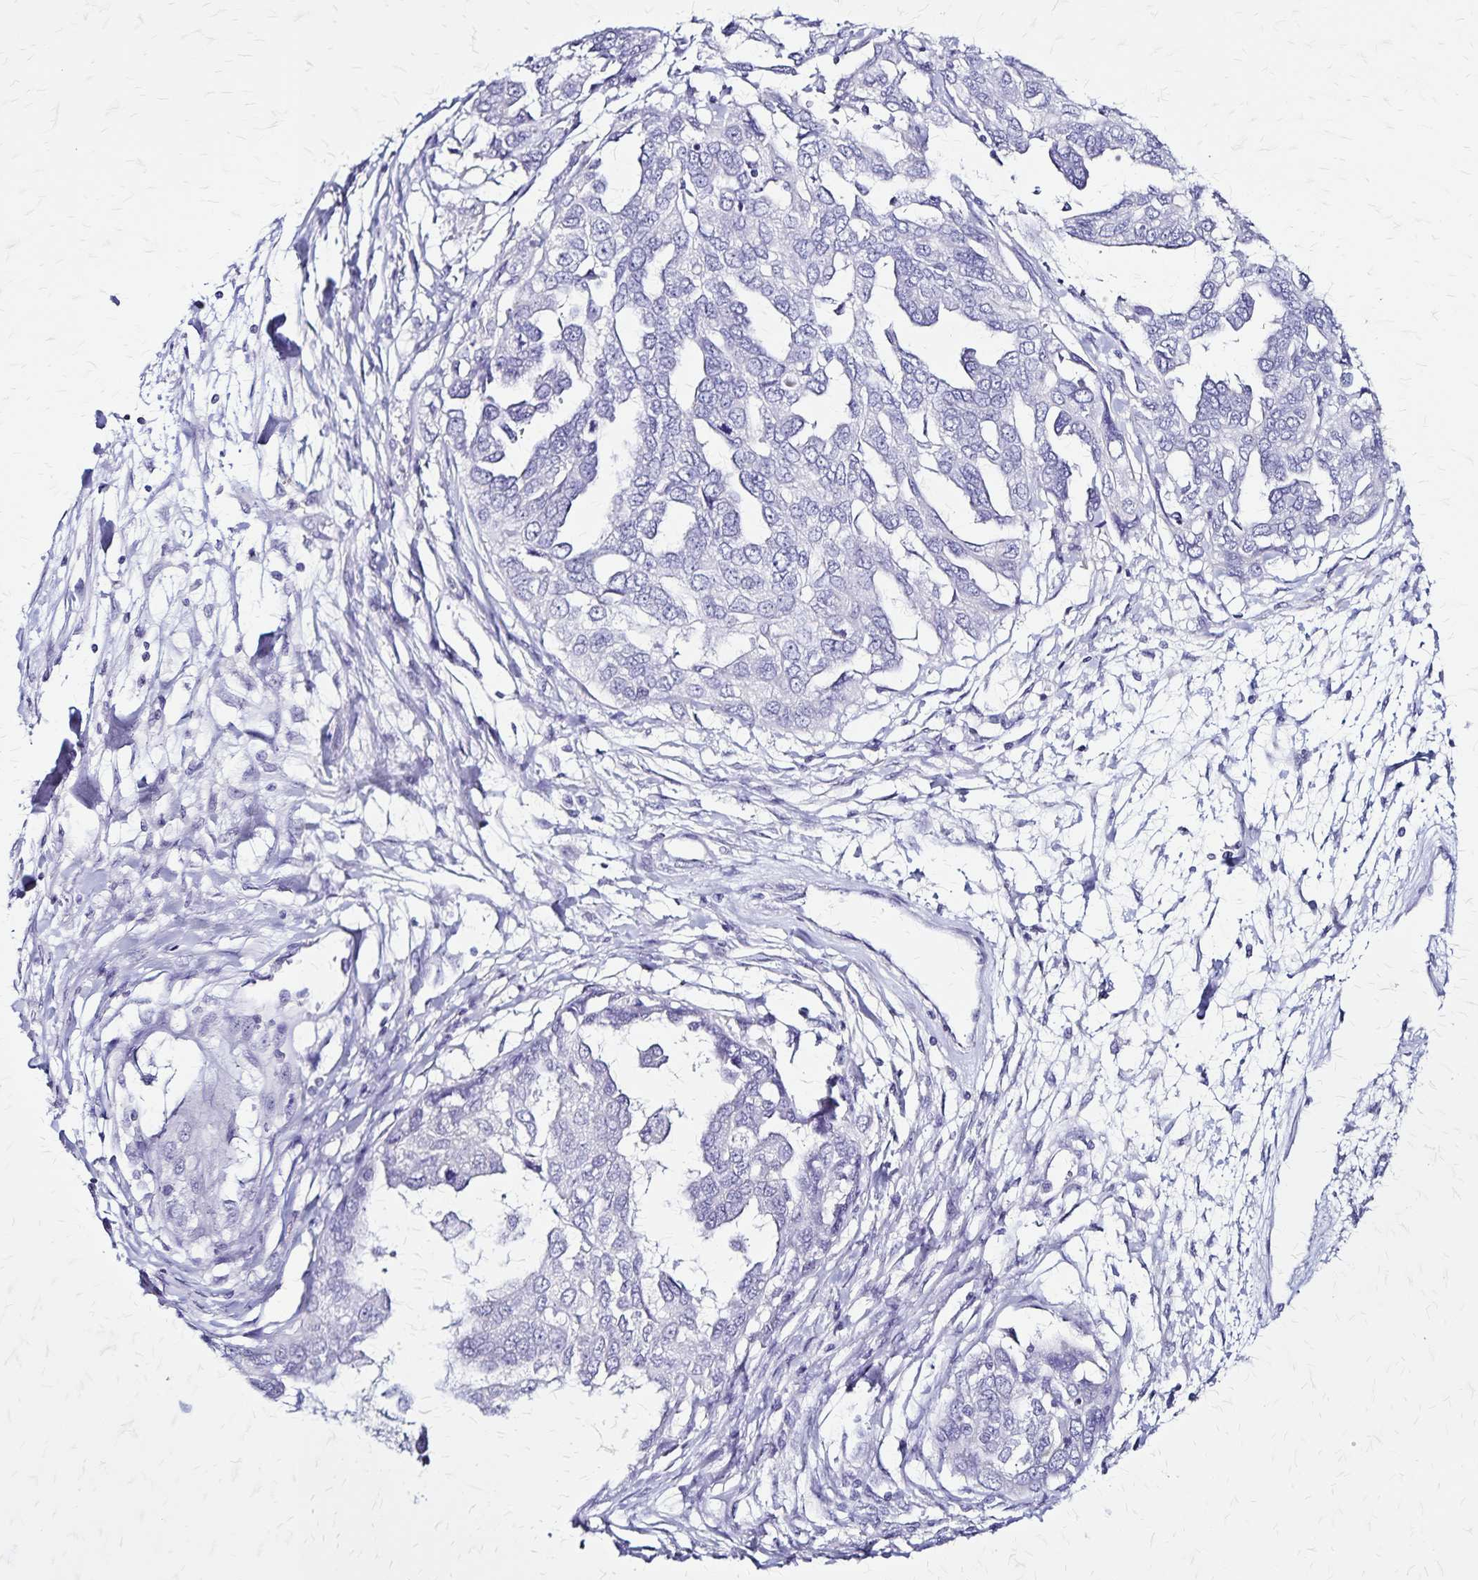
{"staining": {"intensity": "negative", "quantity": "none", "location": "none"}, "tissue": "ovarian cancer", "cell_type": "Tumor cells", "image_type": "cancer", "snomed": [{"axis": "morphology", "description": "Cystadenocarcinoma, serous, NOS"}, {"axis": "topography", "description": "Ovary"}], "caption": "Protein analysis of ovarian cancer displays no significant expression in tumor cells.", "gene": "PLXNA4", "patient": {"sex": "female", "age": 53}}